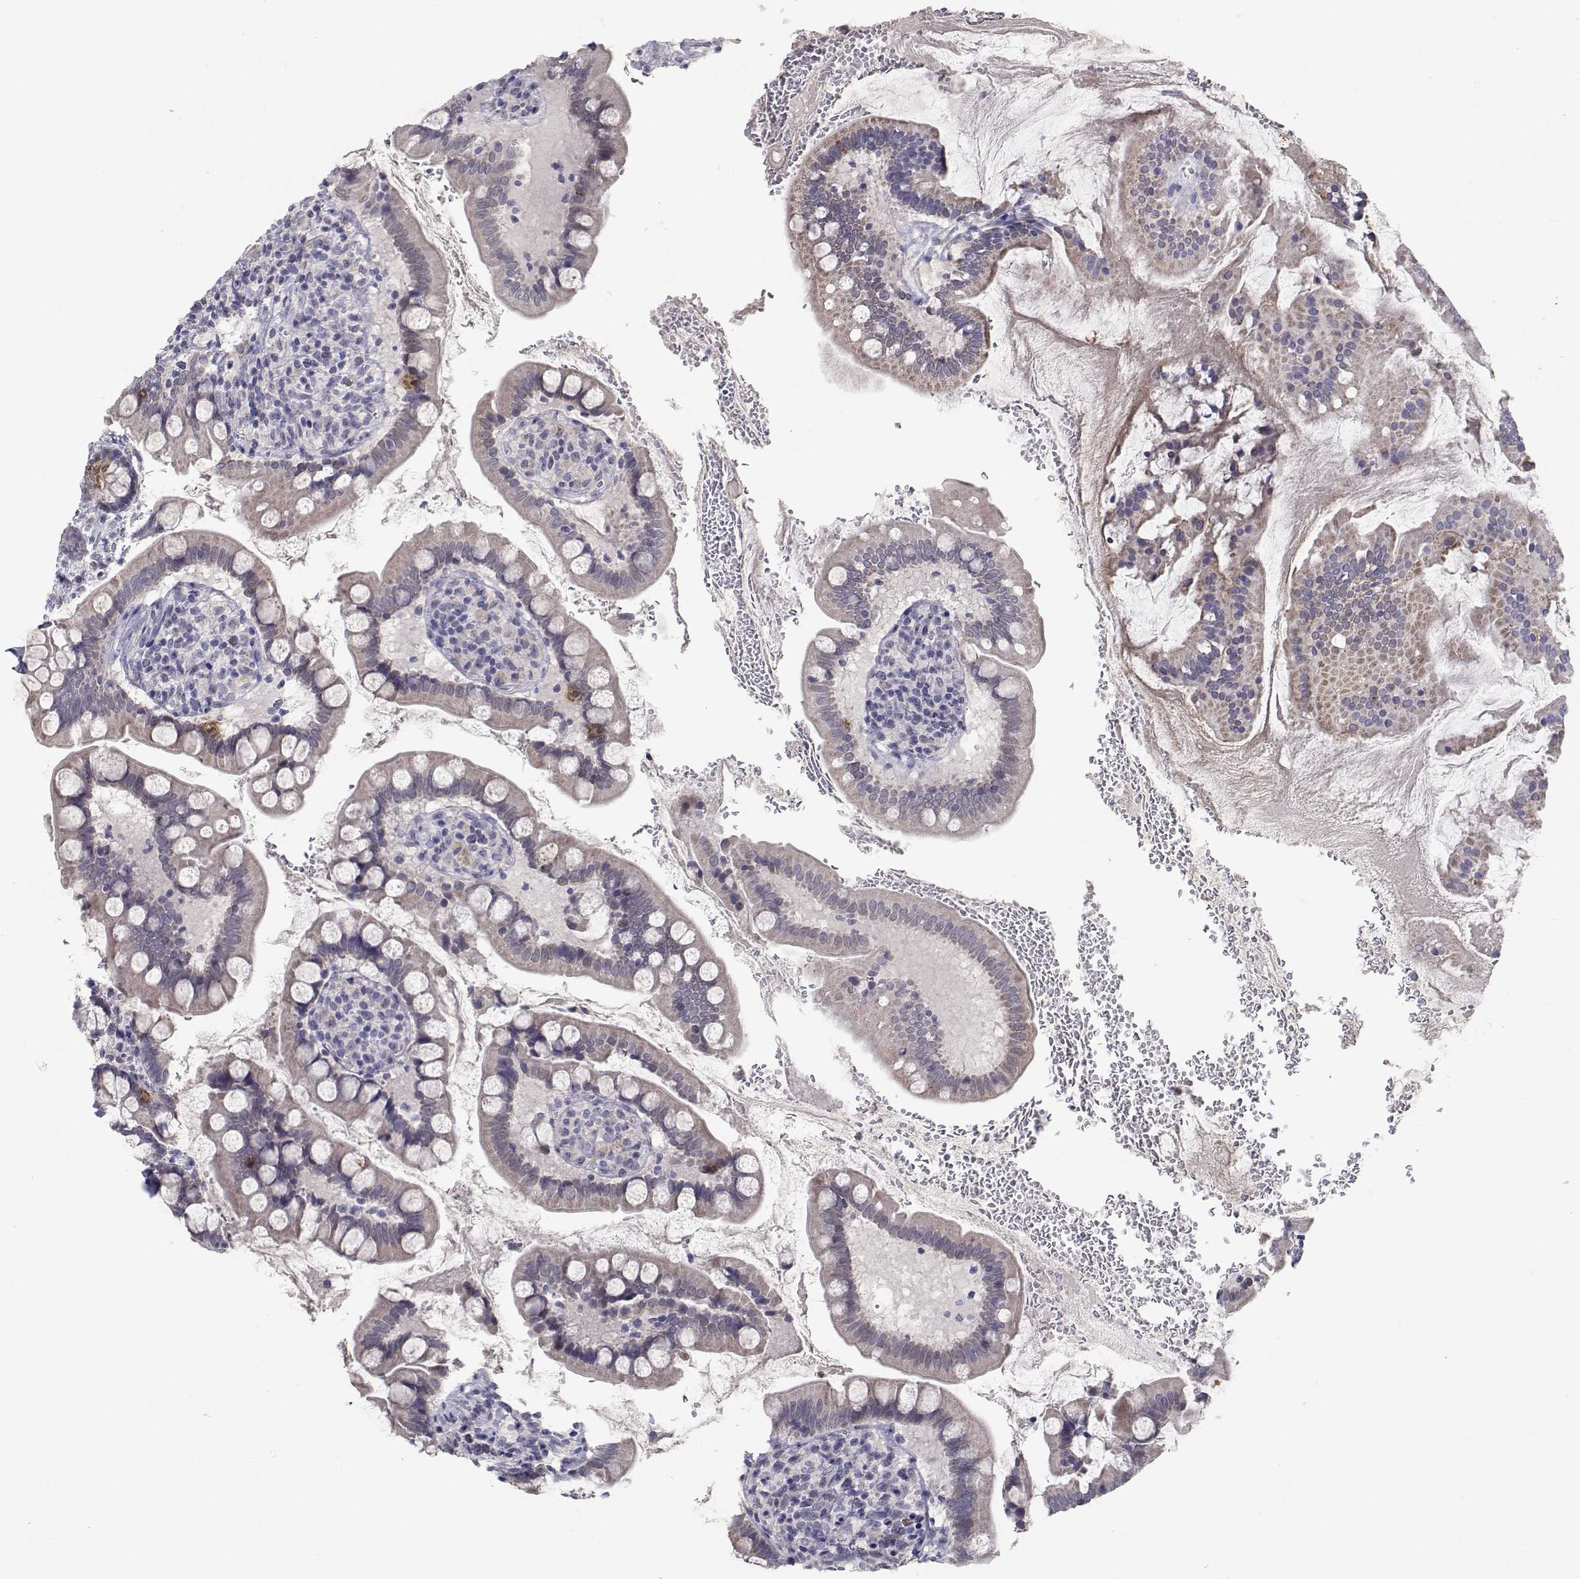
{"staining": {"intensity": "moderate", "quantity": "<25%", "location": "cytoplasmic/membranous"}, "tissue": "small intestine", "cell_type": "Glandular cells", "image_type": "normal", "snomed": [{"axis": "morphology", "description": "Normal tissue, NOS"}, {"axis": "topography", "description": "Small intestine"}], "caption": "Human small intestine stained for a protein (brown) shows moderate cytoplasmic/membranous positive staining in about <25% of glandular cells.", "gene": "RBPJL", "patient": {"sex": "female", "age": 56}}